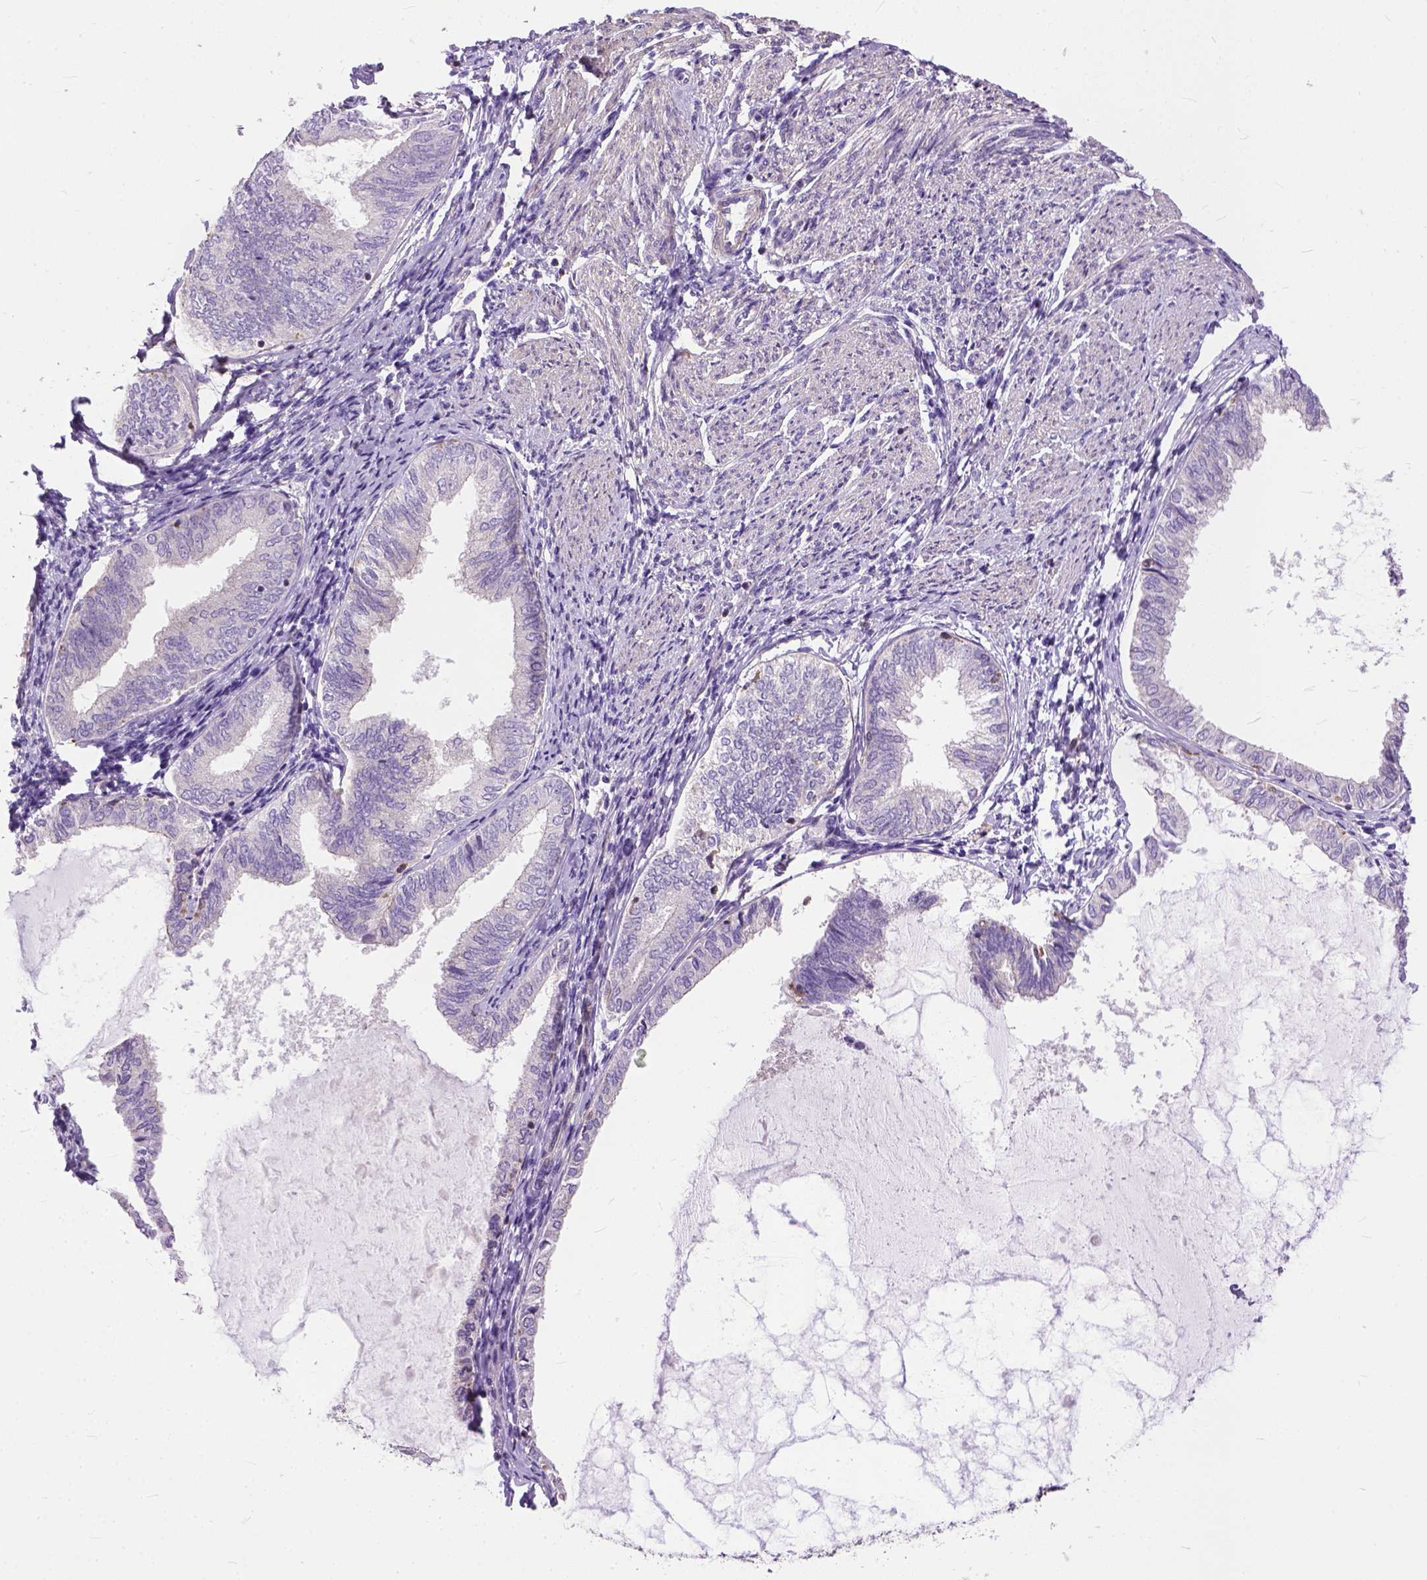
{"staining": {"intensity": "negative", "quantity": "none", "location": "none"}, "tissue": "endometrial cancer", "cell_type": "Tumor cells", "image_type": "cancer", "snomed": [{"axis": "morphology", "description": "Adenocarcinoma, NOS"}, {"axis": "topography", "description": "Endometrium"}], "caption": "Immunohistochemistry (IHC) of endometrial cancer demonstrates no expression in tumor cells.", "gene": "BANF2", "patient": {"sex": "female", "age": 68}}